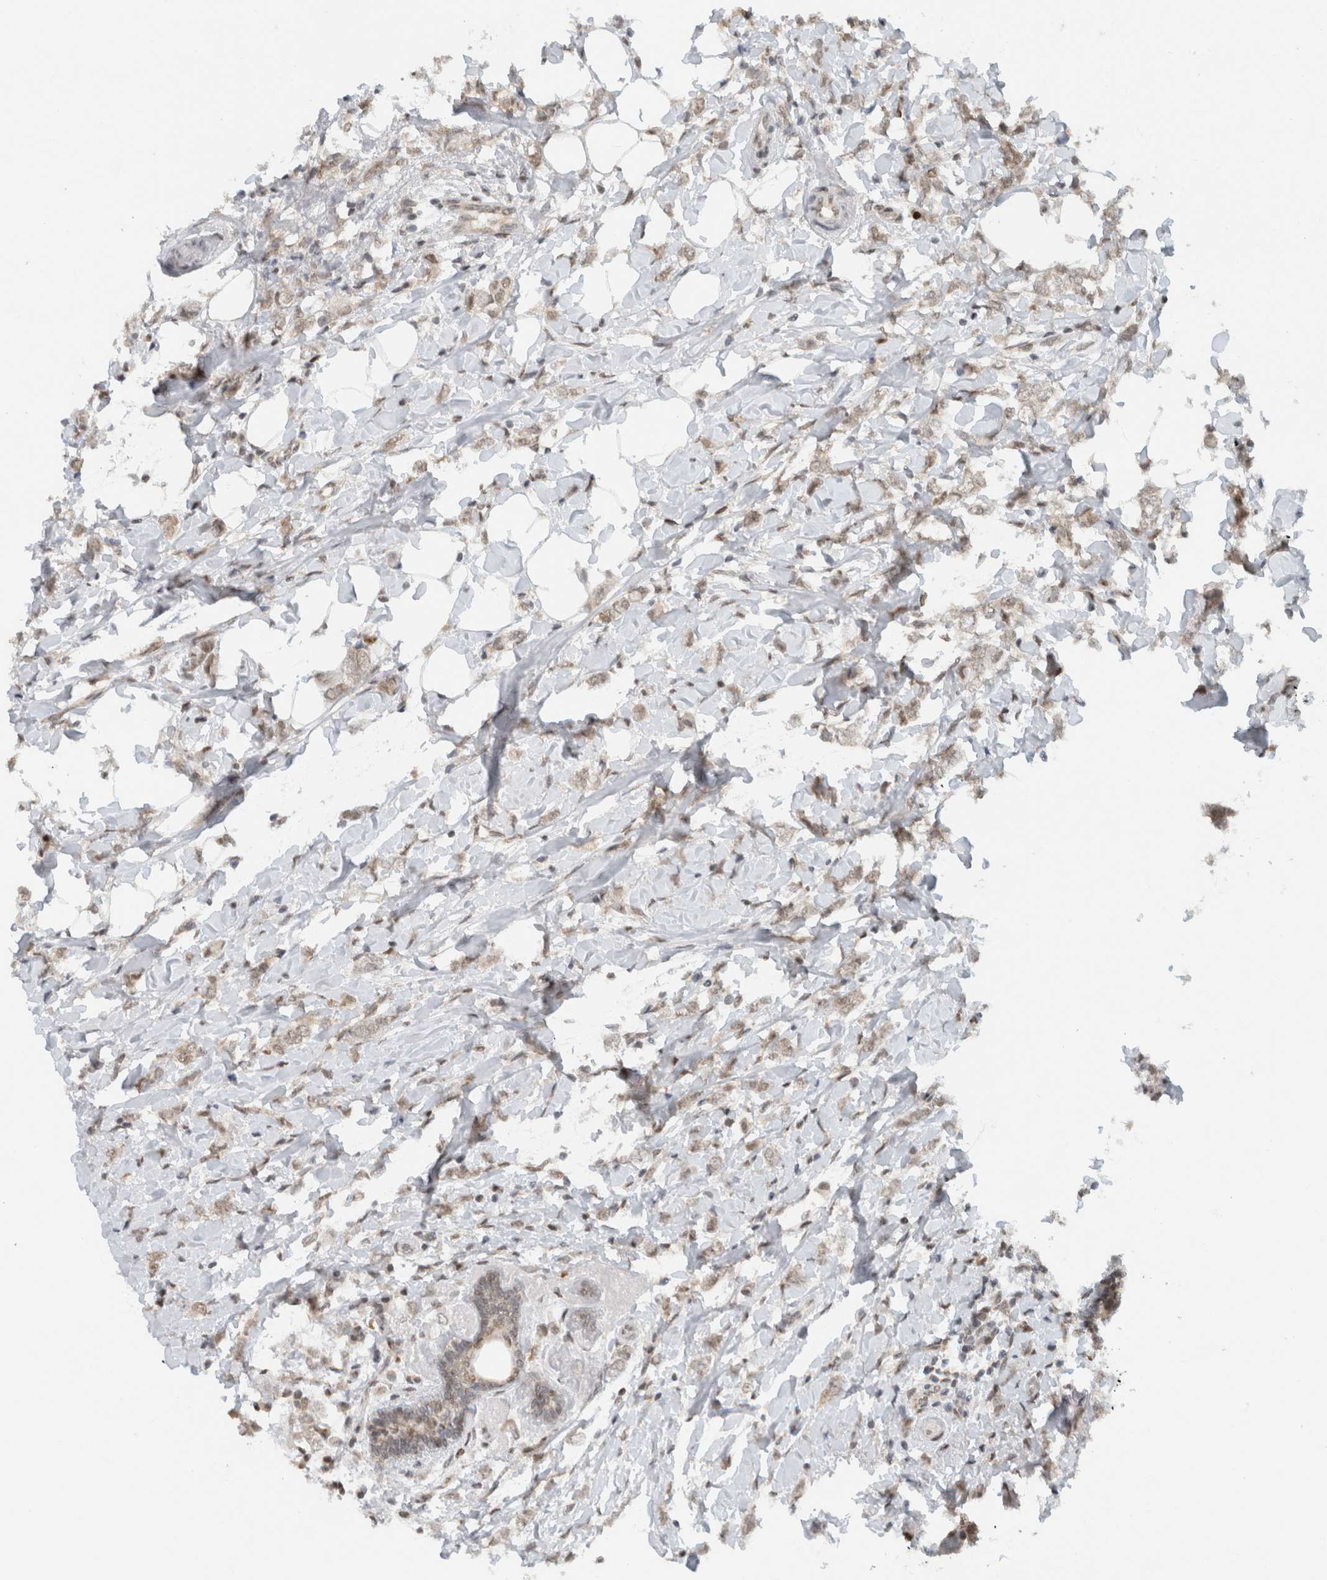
{"staining": {"intensity": "weak", "quantity": ">75%", "location": "cytoplasmic/membranous"}, "tissue": "breast cancer", "cell_type": "Tumor cells", "image_type": "cancer", "snomed": [{"axis": "morphology", "description": "Normal tissue, NOS"}, {"axis": "morphology", "description": "Lobular carcinoma"}, {"axis": "topography", "description": "Breast"}], "caption": "Immunohistochemical staining of breast cancer demonstrates weak cytoplasmic/membranous protein staining in approximately >75% of tumor cells. (DAB IHC with brightfield microscopy, high magnification).", "gene": "HNRNPR", "patient": {"sex": "female", "age": 47}}